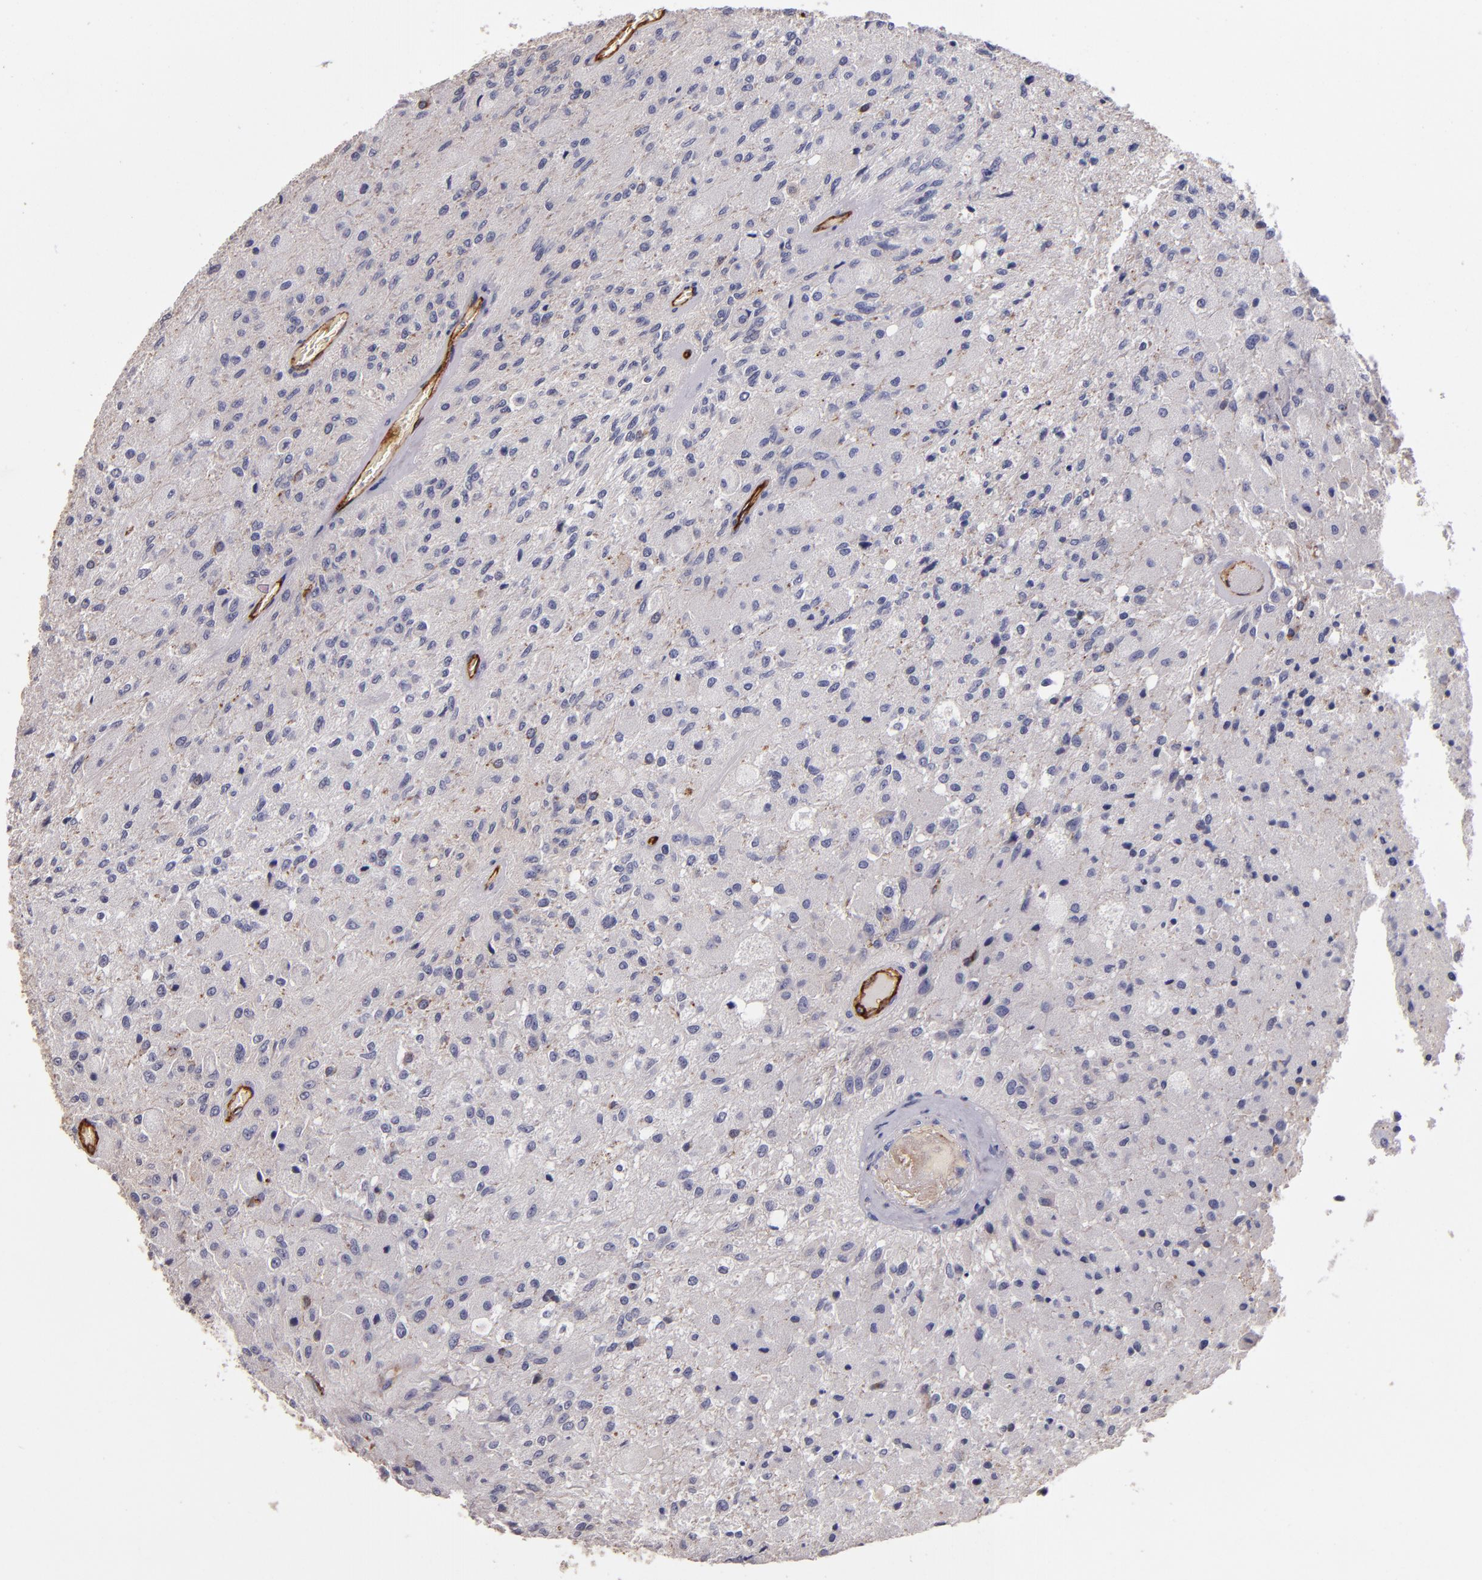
{"staining": {"intensity": "negative", "quantity": "none", "location": "none"}, "tissue": "glioma", "cell_type": "Tumor cells", "image_type": "cancer", "snomed": [{"axis": "morphology", "description": "Normal tissue, NOS"}, {"axis": "morphology", "description": "Glioma, malignant, High grade"}, {"axis": "topography", "description": "Cerebral cortex"}], "caption": "IHC micrograph of neoplastic tissue: human malignant high-grade glioma stained with DAB shows no significant protein positivity in tumor cells.", "gene": "CLDN5", "patient": {"sex": "male", "age": 77}}